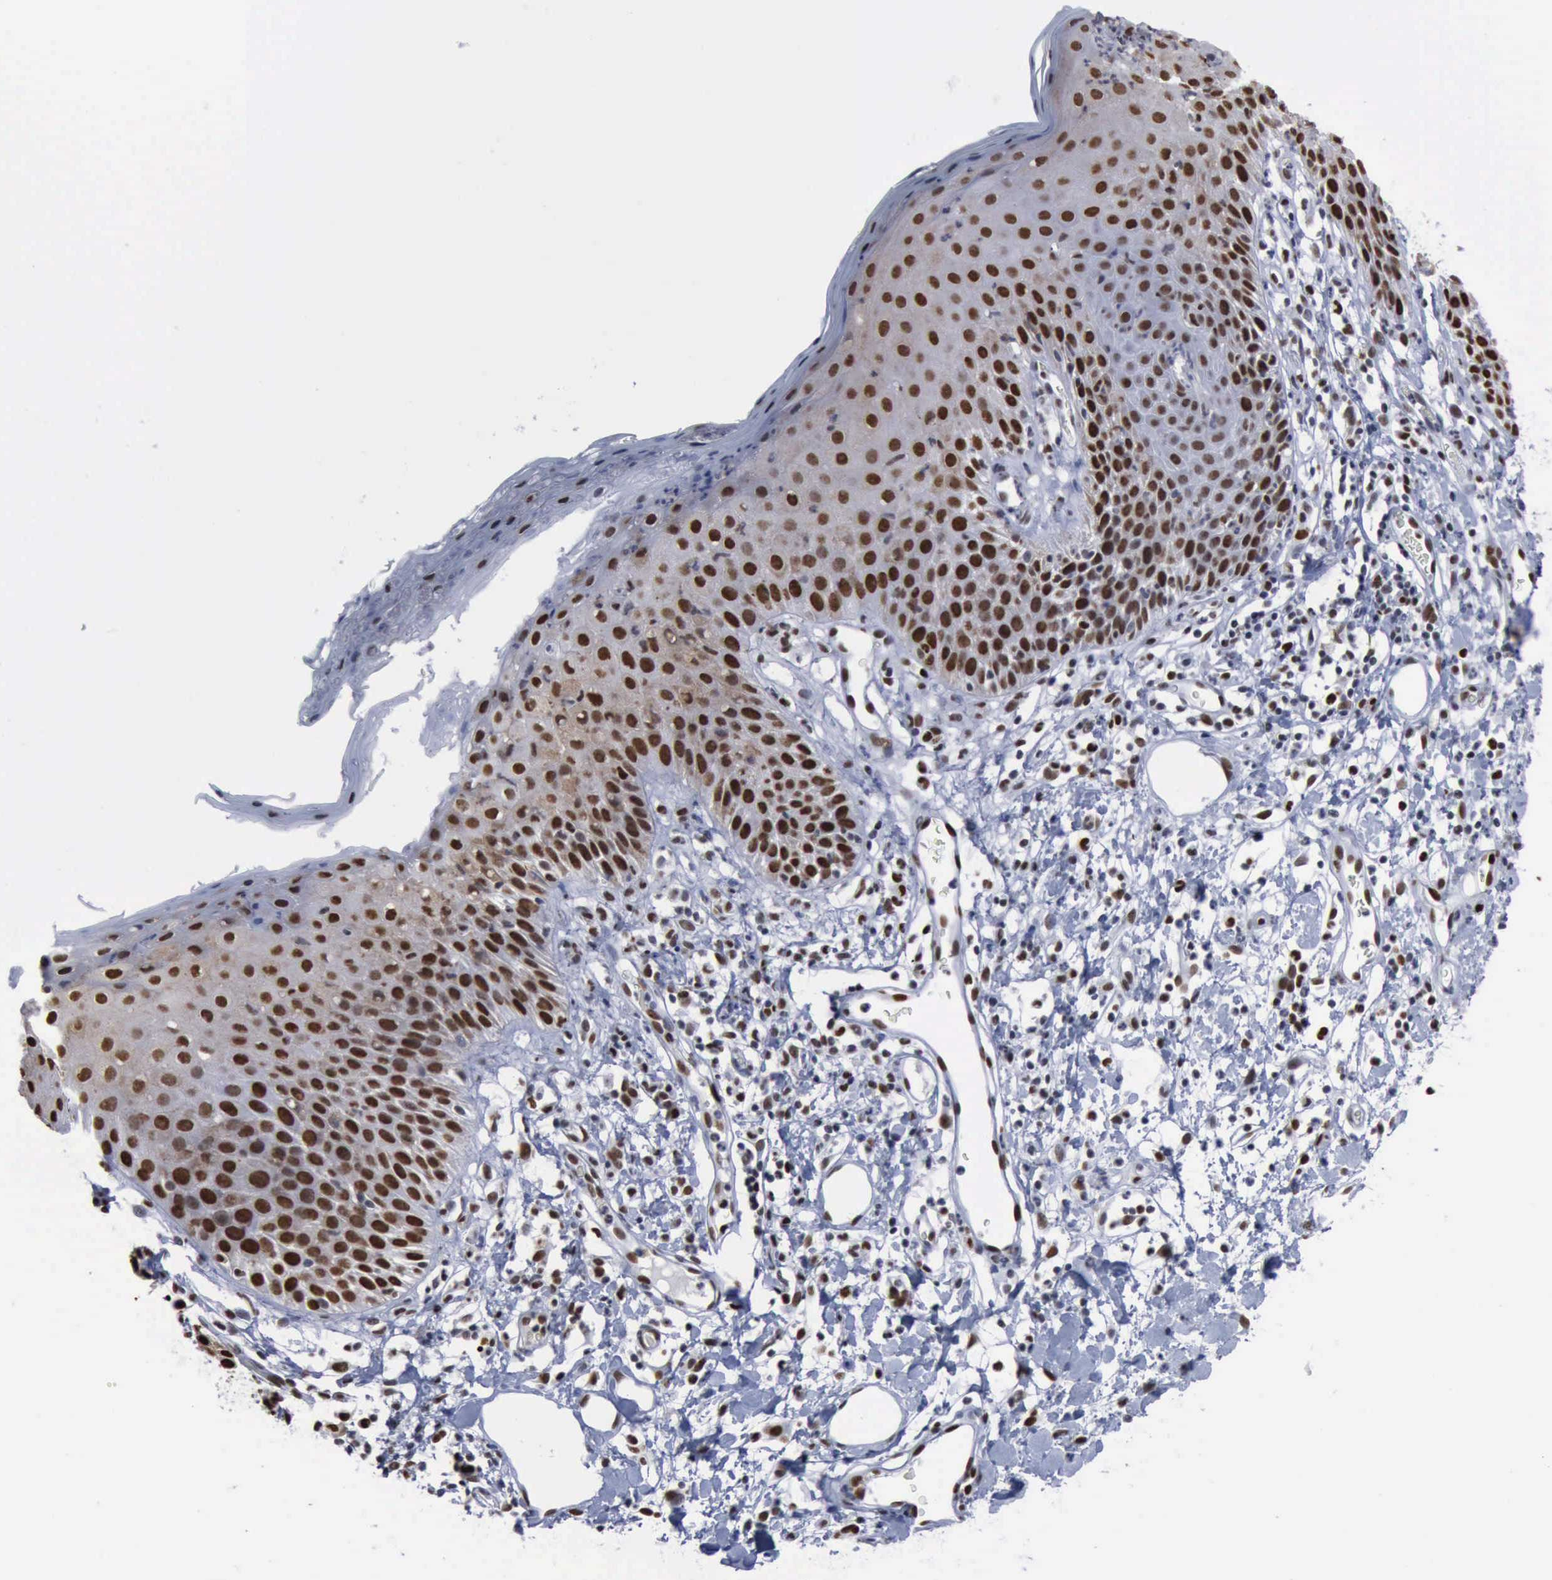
{"staining": {"intensity": "moderate", "quantity": "25%-75%", "location": "nuclear"}, "tissue": "skin", "cell_type": "Epidermal cells", "image_type": "normal", "snomed": [{"axis": "morphology", "description": "Normal tissue, NOS"}, {"axis": "topography", "description": "Vulva"}, {"axis": "topography", "description": "Peripheral nerve tissue"}], "caption": "Immunohistochemical staining of normal human skin shows moderate nuclear protein positivity in about 25%-75% of epidermal cells. The staining was performed using DAB (3,3'-diaminobenzidine) to visualize the protein expression in brown, while the nuclei were stained in blue with hematoxylin (Magnification: 20x).", "gene": "PCNA", "patient": {"sex": "female", "age": 68}}